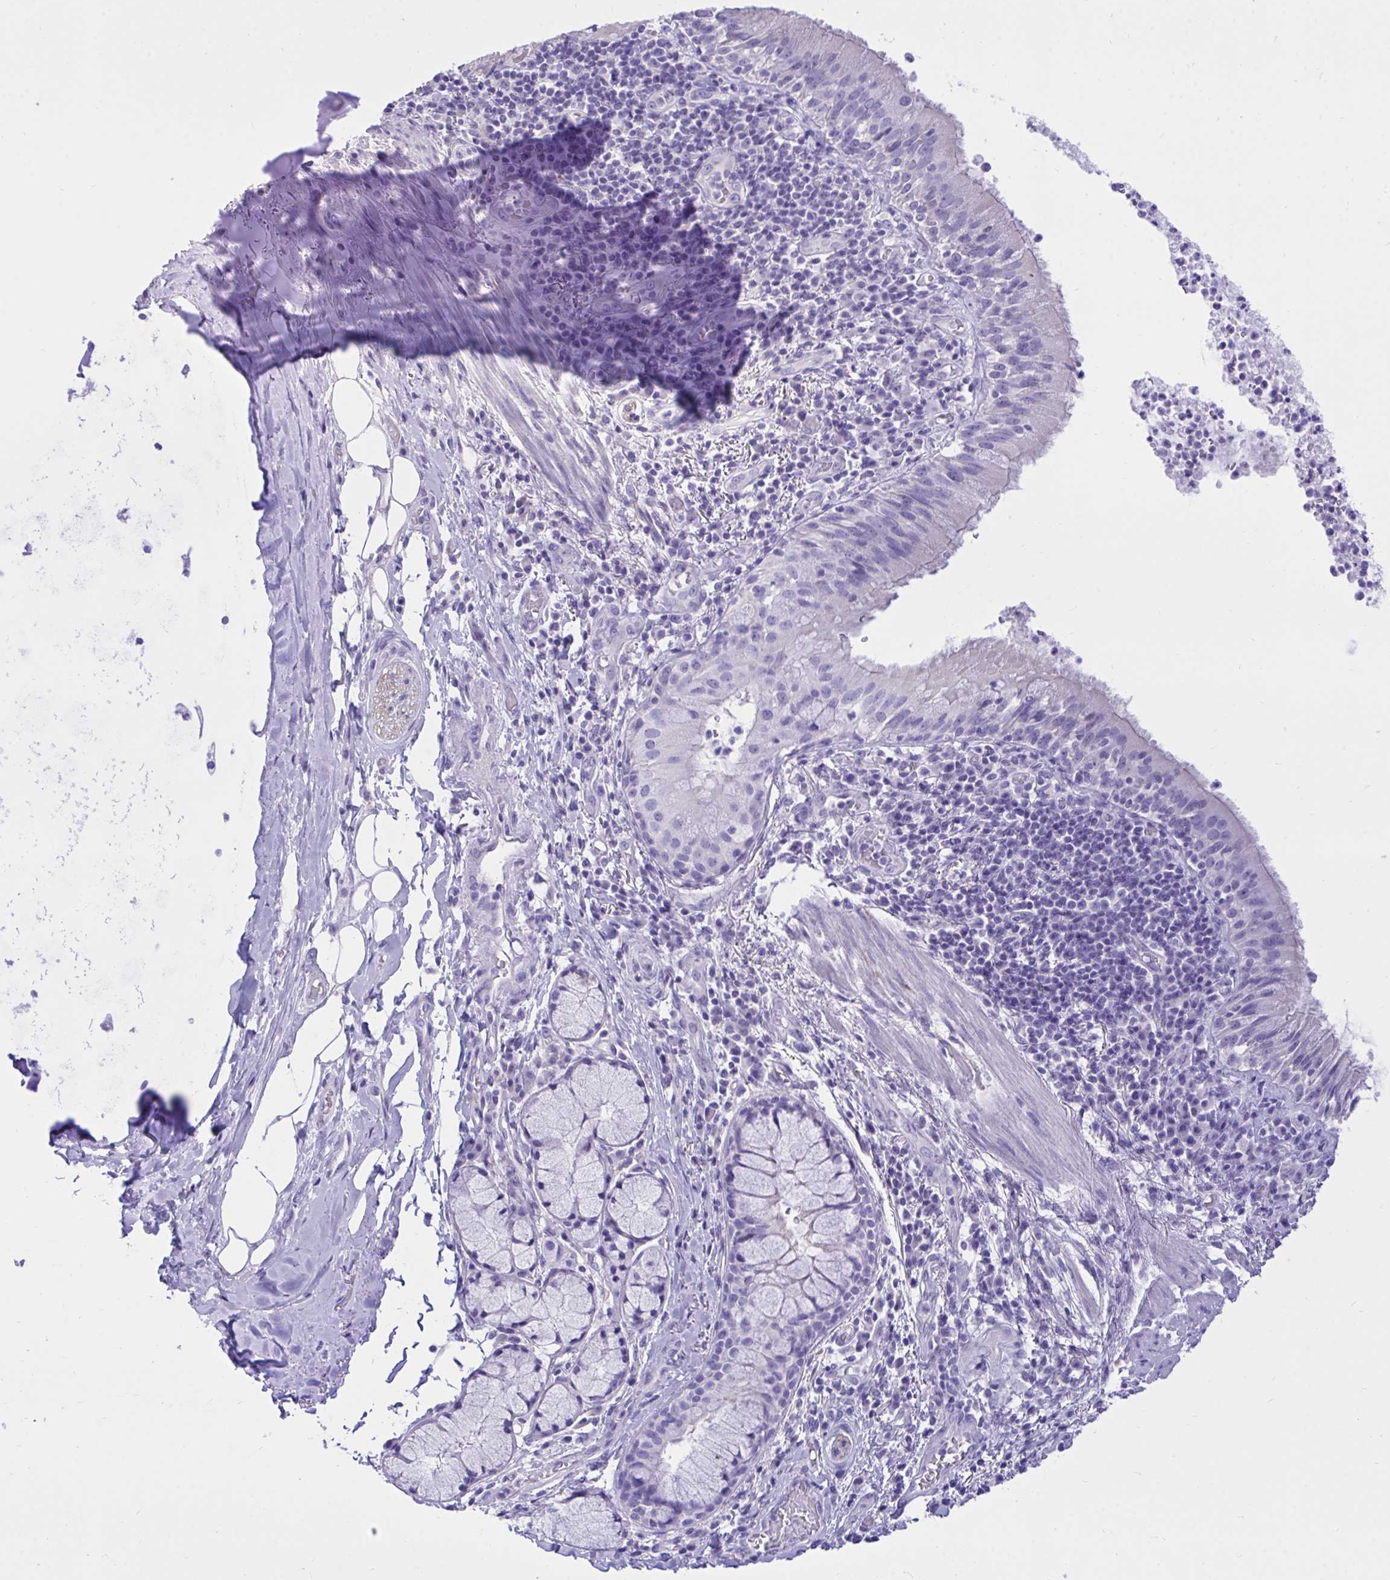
{"staining": {"intensity": "negative", "quantity": "none", "location": "none"}, "tissue": "bronchus", "cell_type": "Respiratory epithelial cells", "image_type": "normal", "snomed": [{"axis": "morphology", "description": "Normal tissue, NOS"}, {"axis": "topography", "description": "Cartilage tissue"}, {"axis": "topography", "description": "Bronchus"}], "caption": "Immunohistochemistry micrograph of normal bronchus: human bronchus stained with DAB (3,3'-diaminobenzidine) reveals no significant protein expression in respiratory epithelial cells.", "gene": "MON1A", "patient": {"sex": "male", "age": 56}}